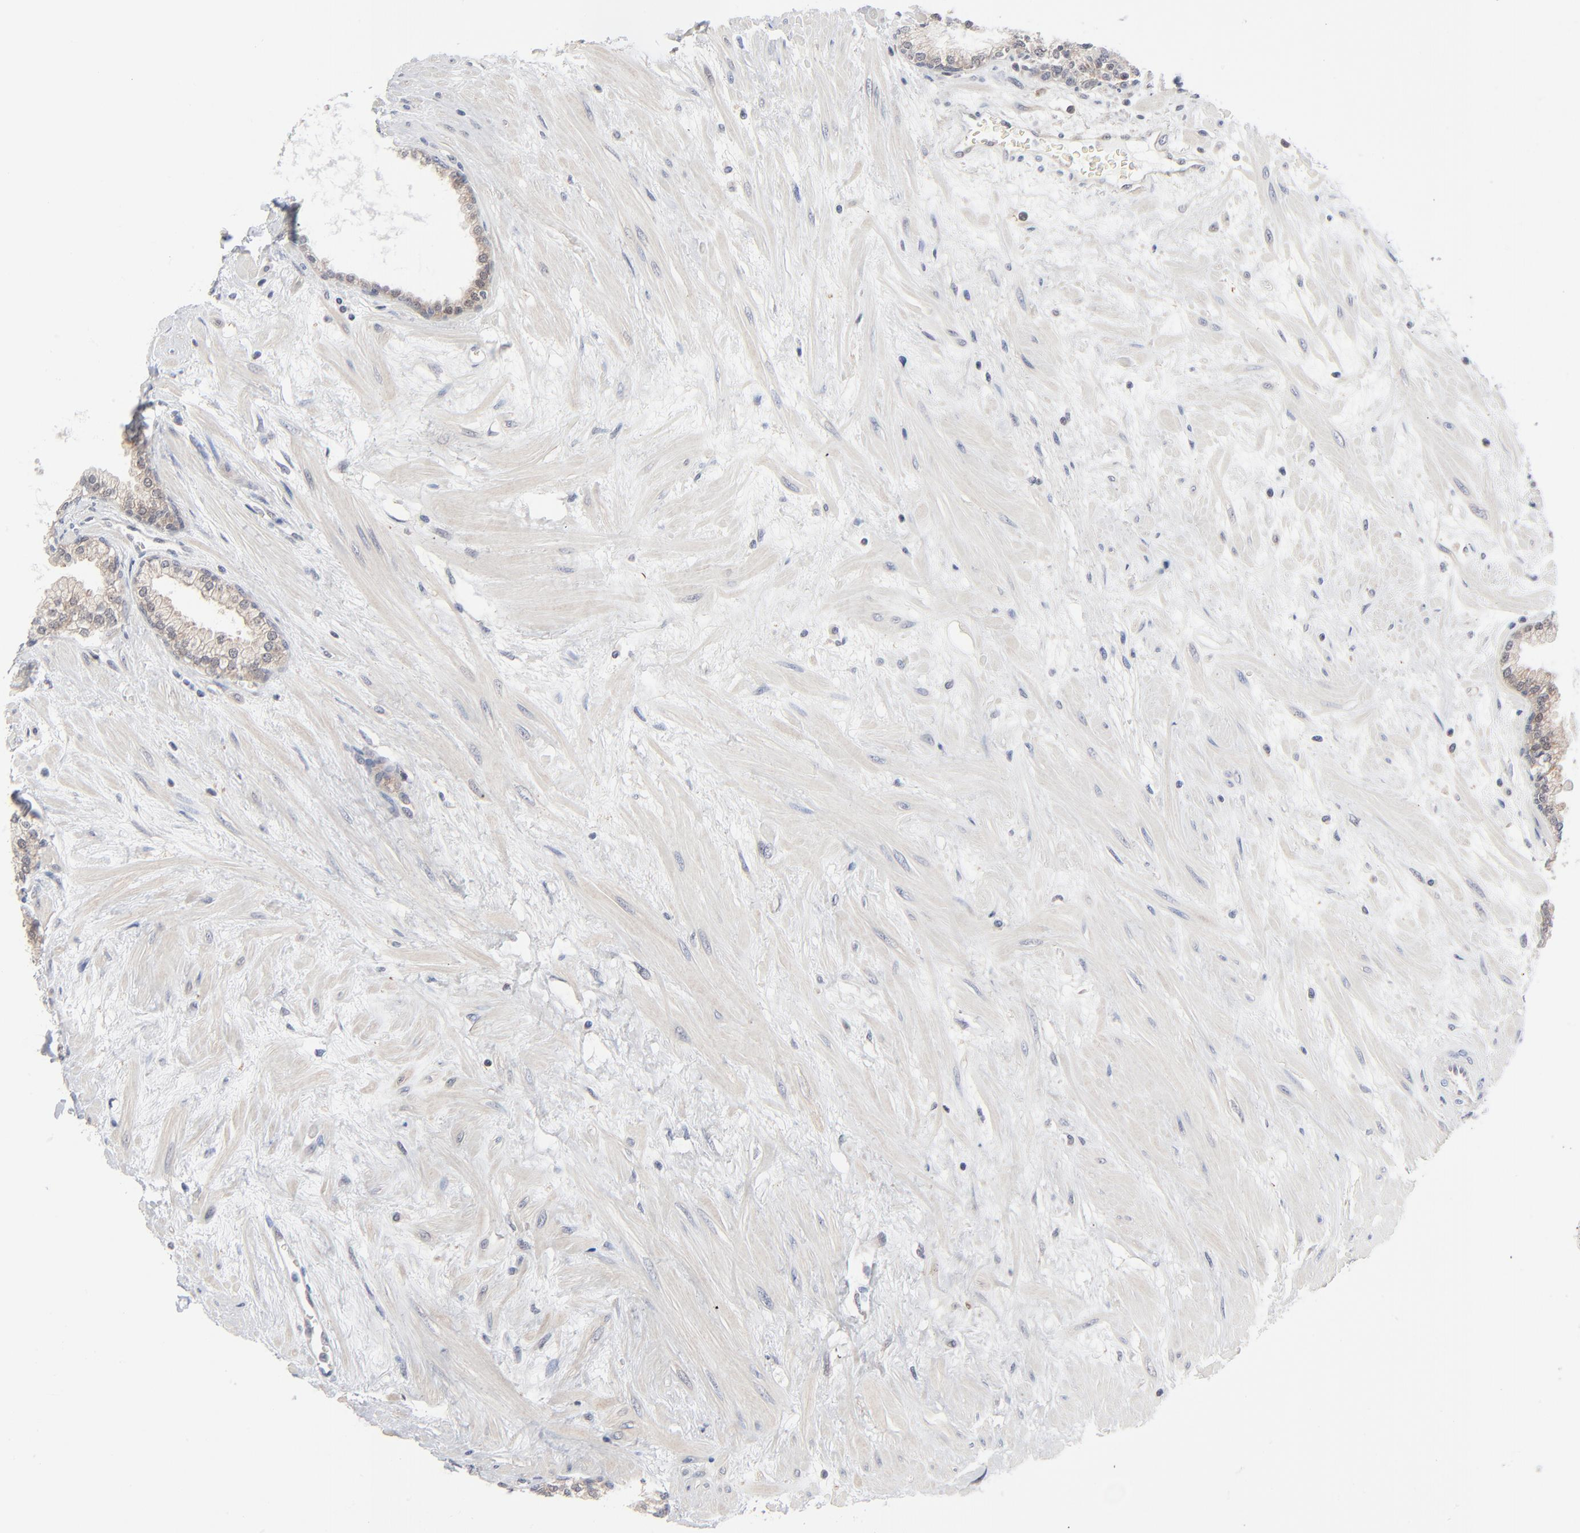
{"staining": {"intensity": "weak", "quantity": ">75%", "location": "cytoplasmic/membranous"}, "tissue": "prostate", "cell_type": "Glandular cells", "image_type": "normal", "snomed": [{"axis": "morphology", "description": "Normal tissue, NOS"}, {"axis": "topography", "description": "Prostate"}], "caption": "Prostate stained with a brown dye shows weak cytoplasmic/membranous positive staining in approximately >75% of glandular cells.", "gene": "RPS6KB1", "patient": {"sex": "male", "age": 64}}